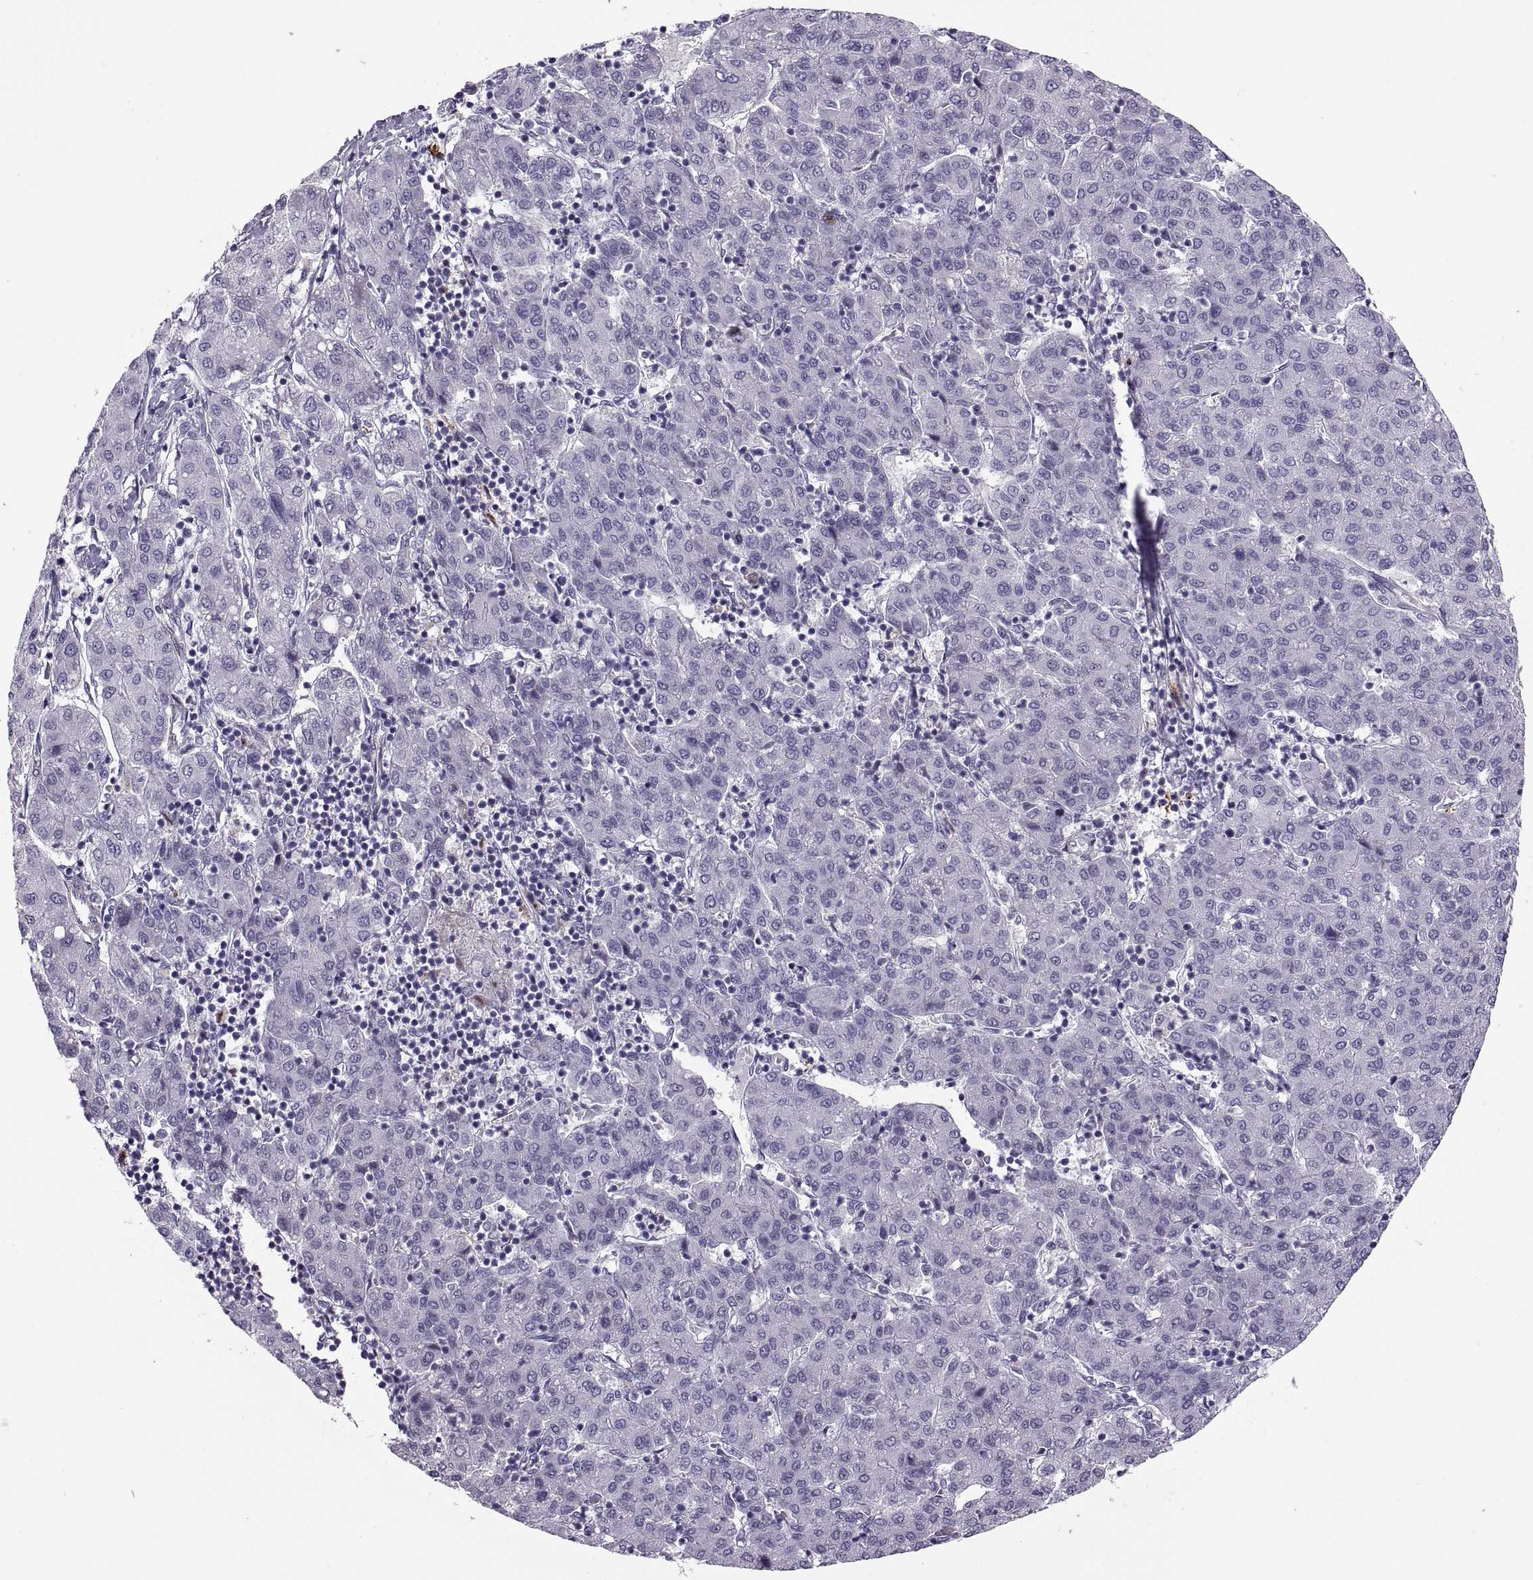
{"staining": {"intensity": "negative", "quantity": "none", "location": "none"}, "tissue": "liver cancer", "cell_type": "Tumor cells", "image_type": "cancer", "snomed": [{"axis": "morphology", "description": "Carcinoma, Hepatocellular, NOS"}, {"axis": "topography", "description": "Liver"}], "caption": "Immunohistochemistry of human liver hepatocellular carcinoma reveals no positivity in tumor cells.", "gene": "CHCT1", "patient": {"sex": "male", "age": 65}}